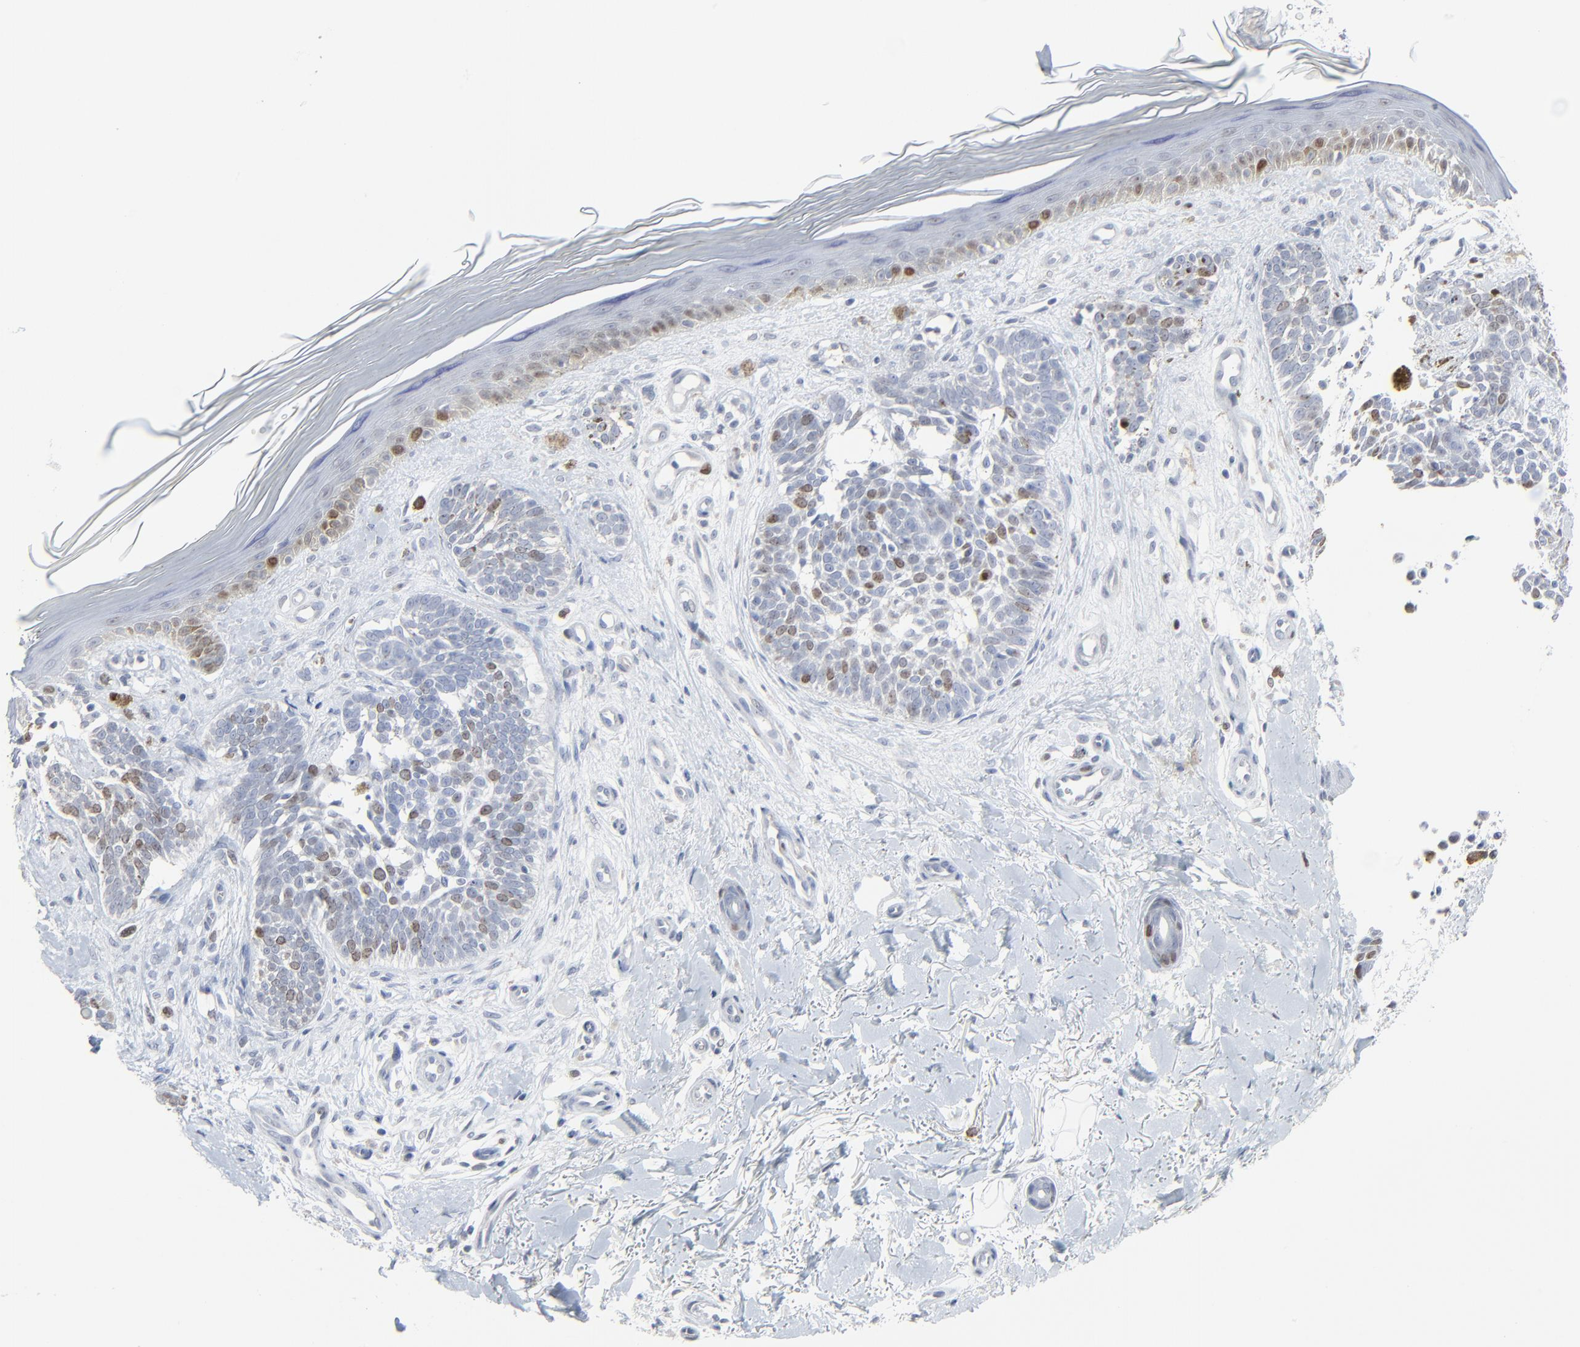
{"staining": {"intensity": "moderate", "quantity": "25%-75%", "location": "nuclear"}, "tissue": "skin cancer", "cell_type": "Tumor cells", "image_type": "cancer", "snomed": [{"axis": "morphology", "description": "Normal tissue, NOS"}, {"axis": "morphology", "description": "Basal cell carcinoma"}, {"axis": "topography", "description": "Skin"}], "caption": "Immunohistochemistry of skin cancer (basal cell carcinoma) demonstrates medium levels of moderate nuclear expression in approximately 25%-75% of tumor cells. (brown staining indicates protein expression, while blue staining denotes nuclei).", "gene": "BIRC3", "patient": {"sex": "female", "age": 58}}